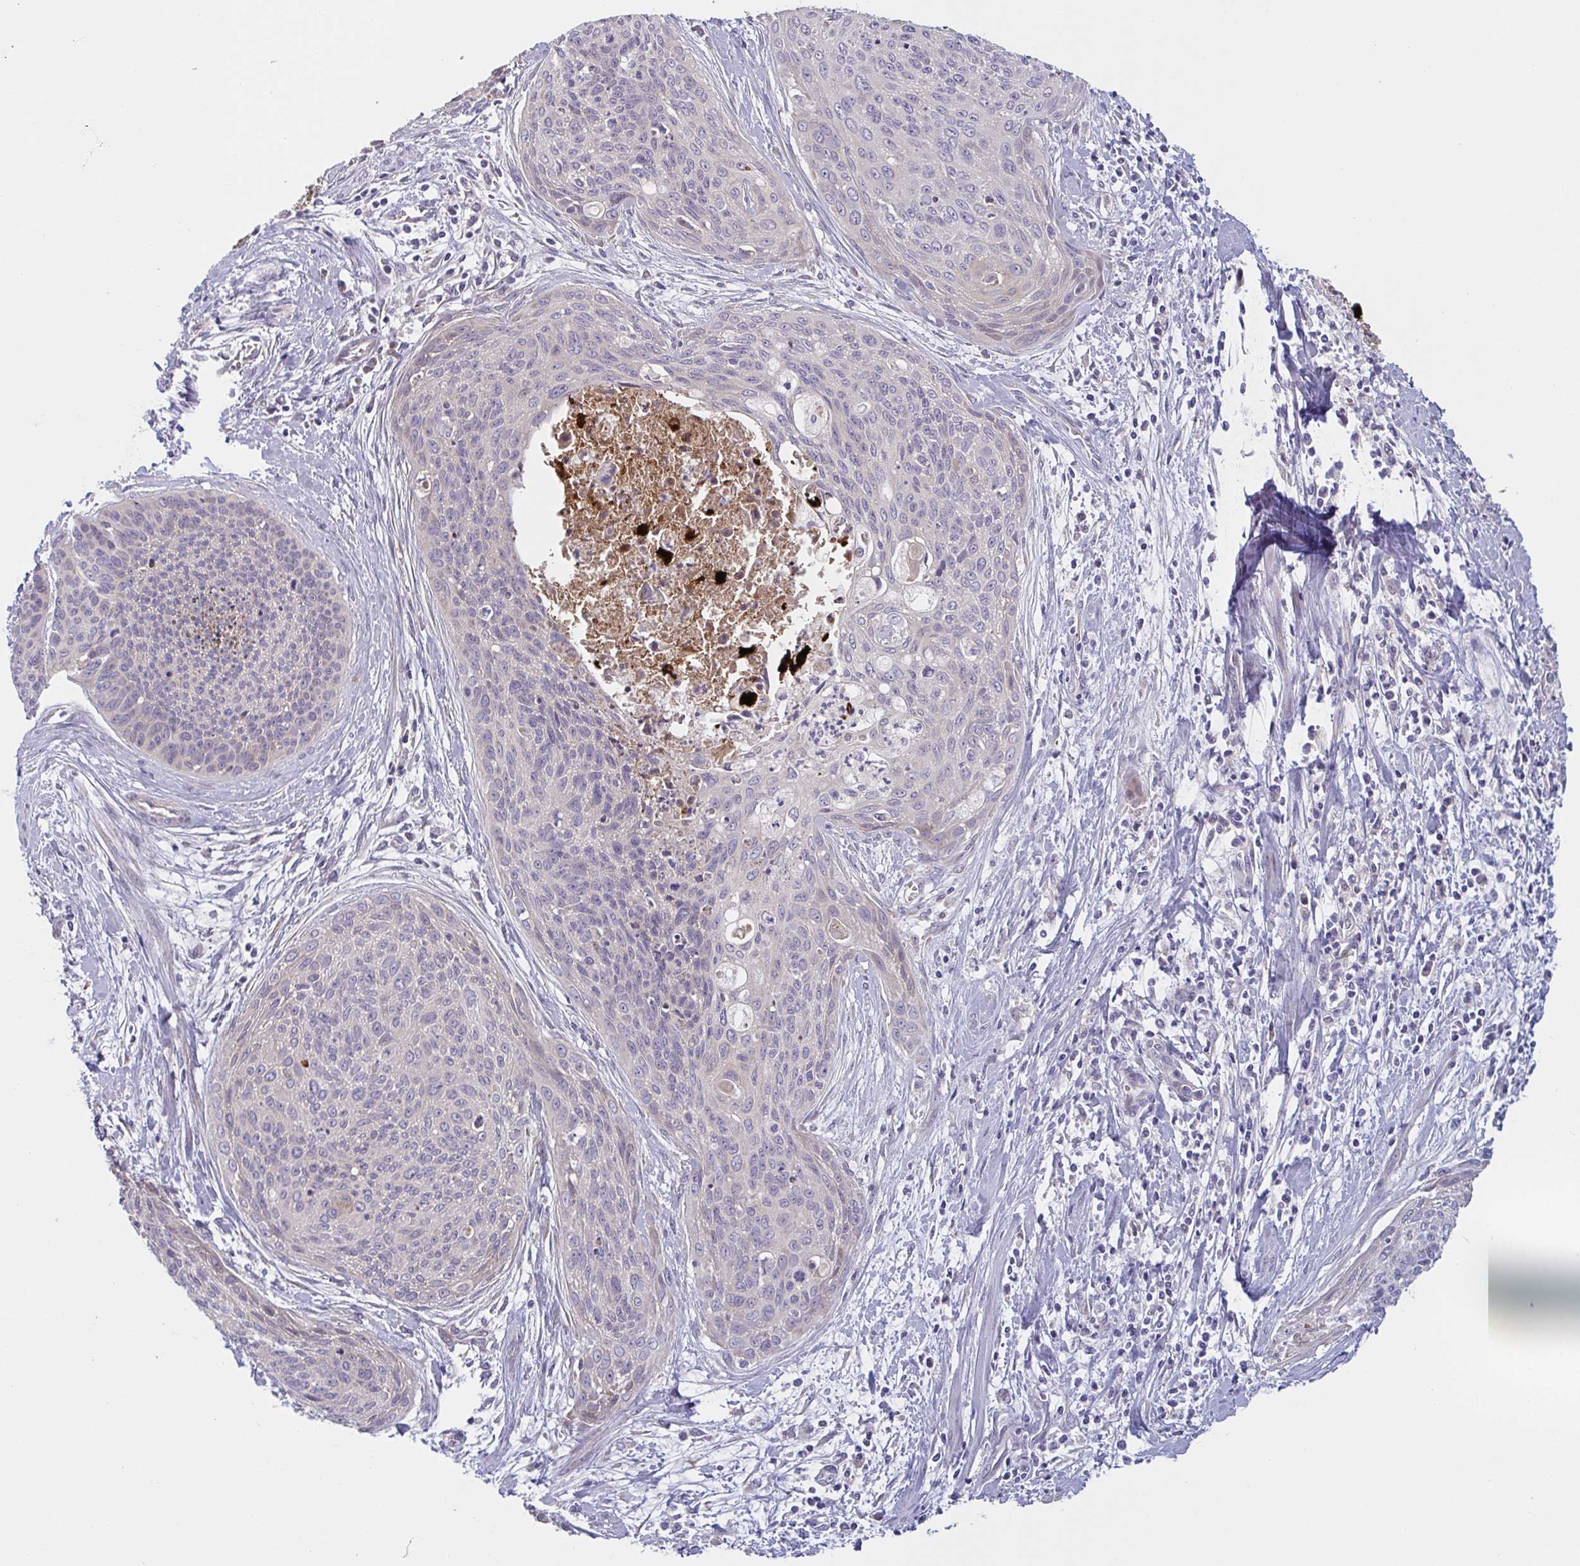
{"staining": {"intensity": "weak", "quantity": "<25%", "location": "cytoplasmic/membranous"}, "tissue": "cervical cancer", "cell_type": "Tumor cells", "image_type": "cancer", "snomed": [{"axis": "morphology", "description": "Squamous cell carcinoma, NOS"}, {"axis": "topography", "description": "Cervix"}], "caption": "A high-resolution photomicrograph shows IHC staining of cervical squamous cell carcinoma, which displays no significant staining in tumor cells.", "gene": "MRPS2", "patient": {"sex": "female", "age": 55}}